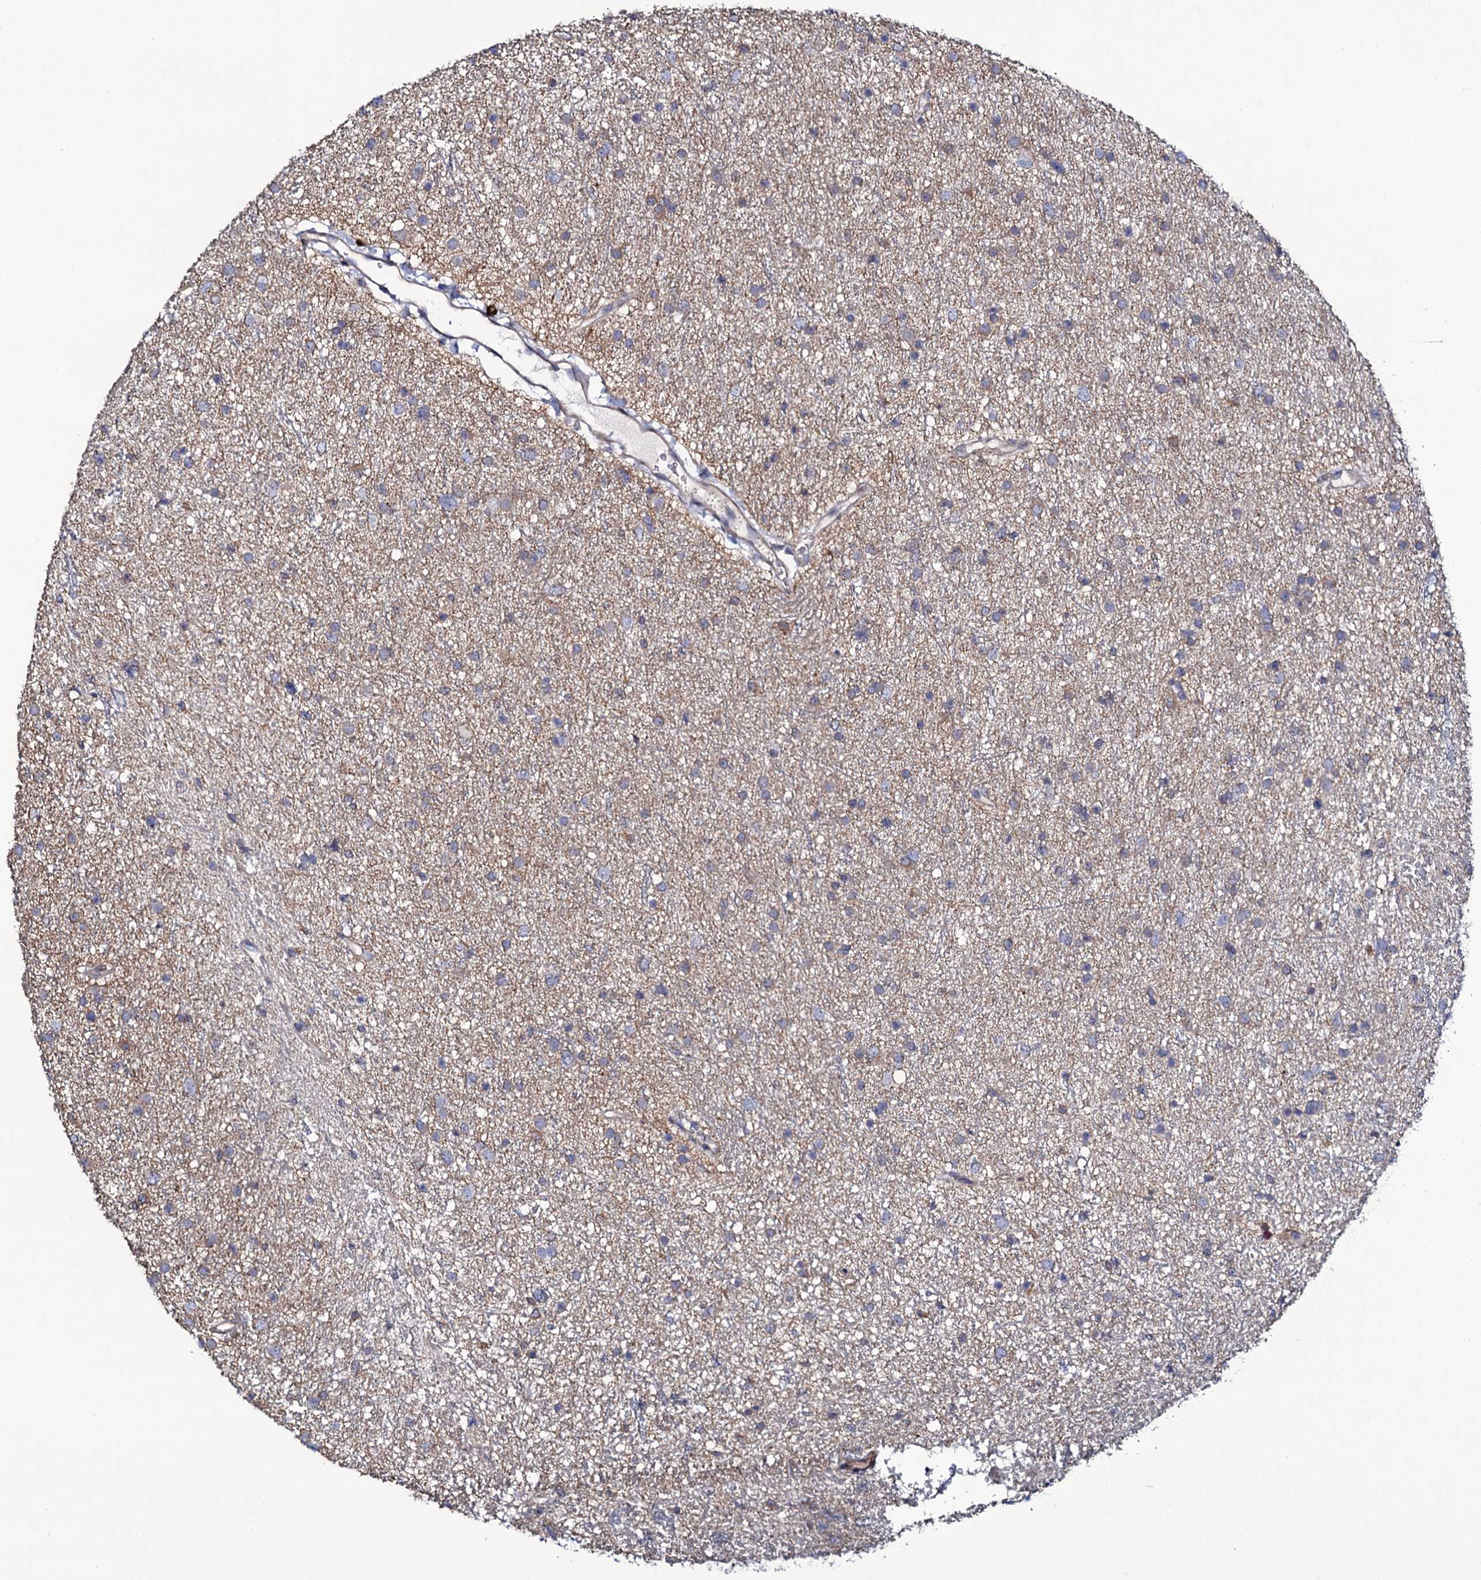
{"staining": {"intensity": "weak", "quantity": "<25%", "location": "cytoplasmic/membranous"}, "tissue": "glioma", "cell_type": "Tumor cells", "image_type": "cancer", "snomed": [{"axis": "morphology", "description": "Glioma, malignant, Low grade"}, {"axis": "topography", "description": "Cerebral cortex"}], "caption": "This is a image of immunohistochemistry staining of glioma, which shows no expression in tumor cells.", "gene": "TTC23", "patient": {"sex": "female", "age": 39}}